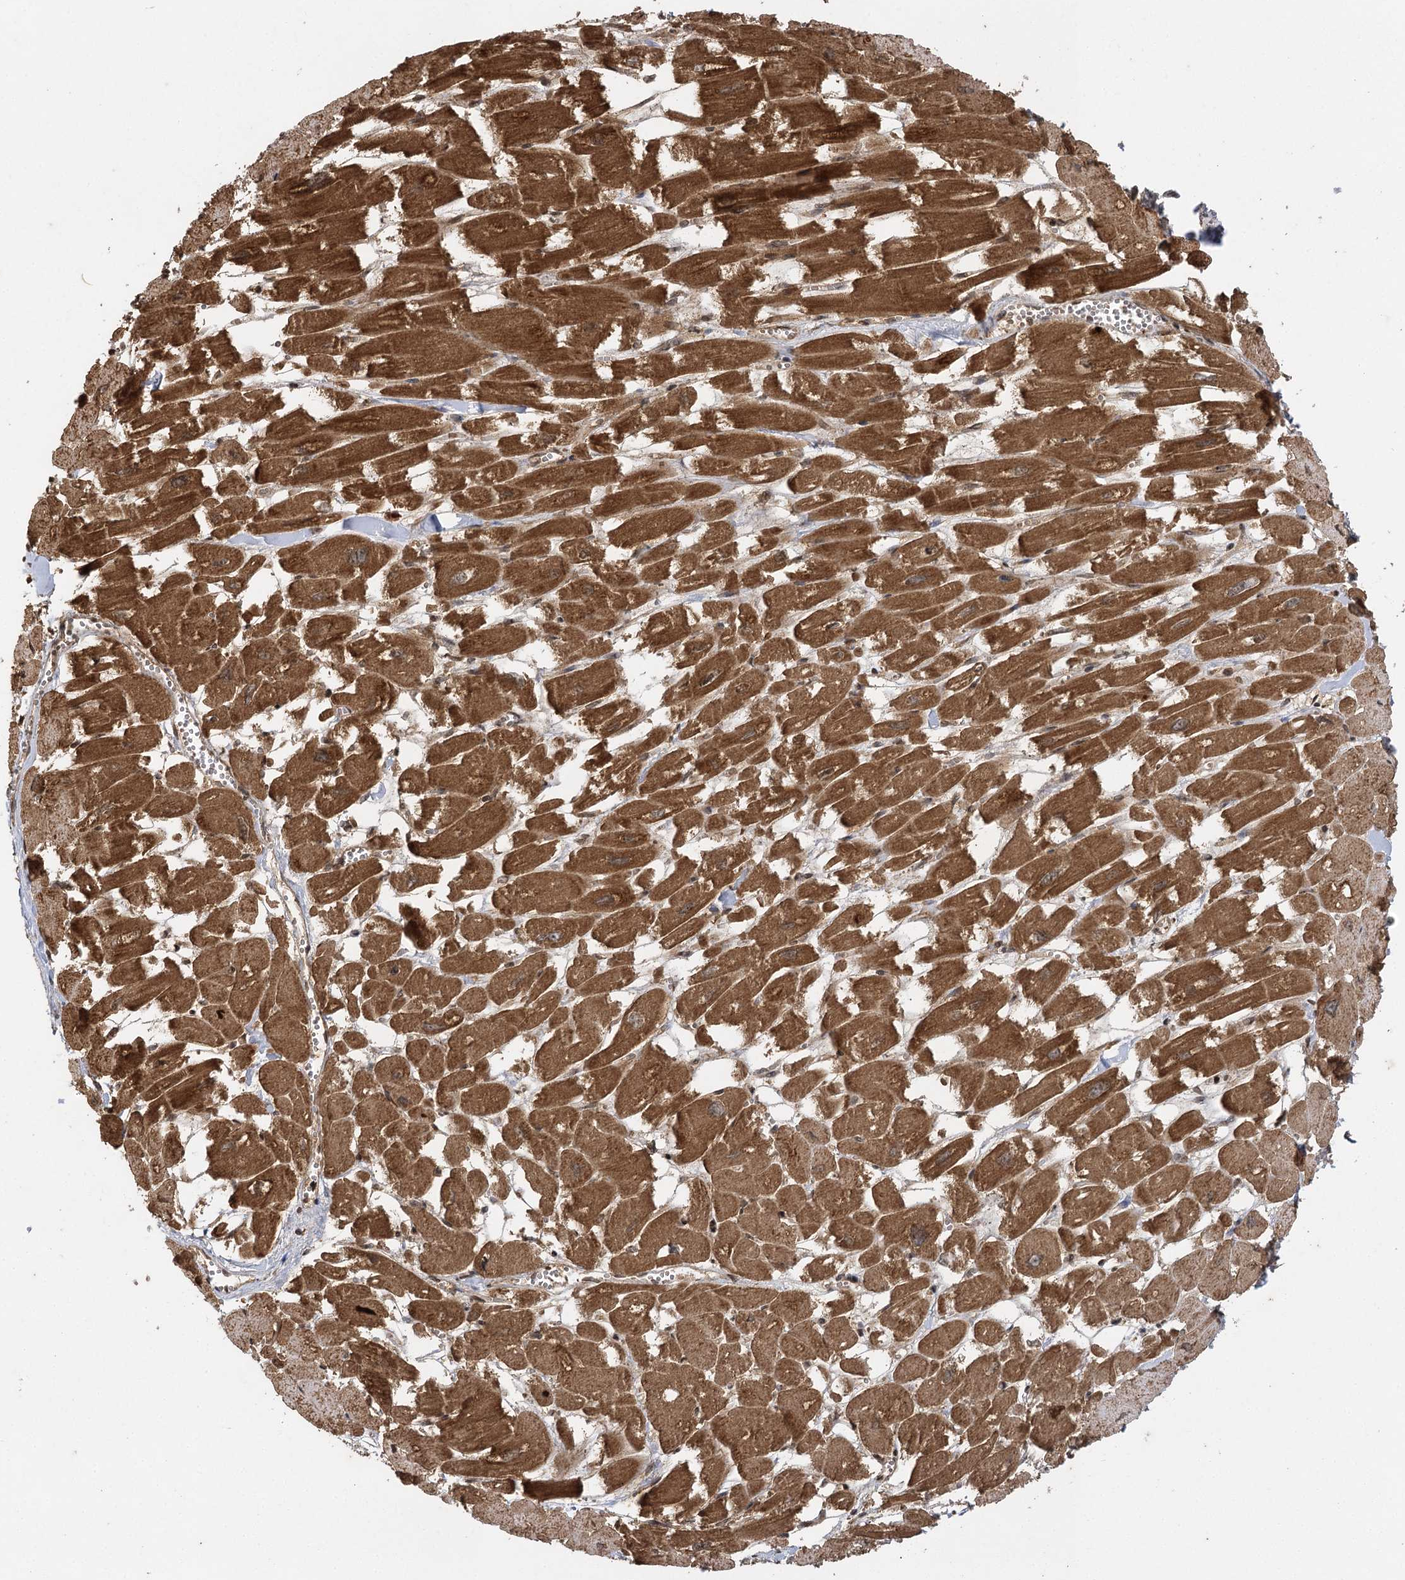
{"staining": {"intensity": "strong", "quantity": ">75%", "location": "cytoplasmic/membranous,nuclear"}, "tissue": "heart muscle", "cell_type": "Cardiomyocytes", "image_type": "normal", "snomed": [{"axis": "morphology", "description": "Normal tissue, NOS"}, {"axis": "topography", "description": "Heart"}], "caption": "Protein analysis of benign heart muscle shows strong cytoplasmic/membranous,nuclear expression in approximately >75% of cardiomyocytes.", "gene": "IL11RA", "patient": {"sex": "male", "age": 54}}